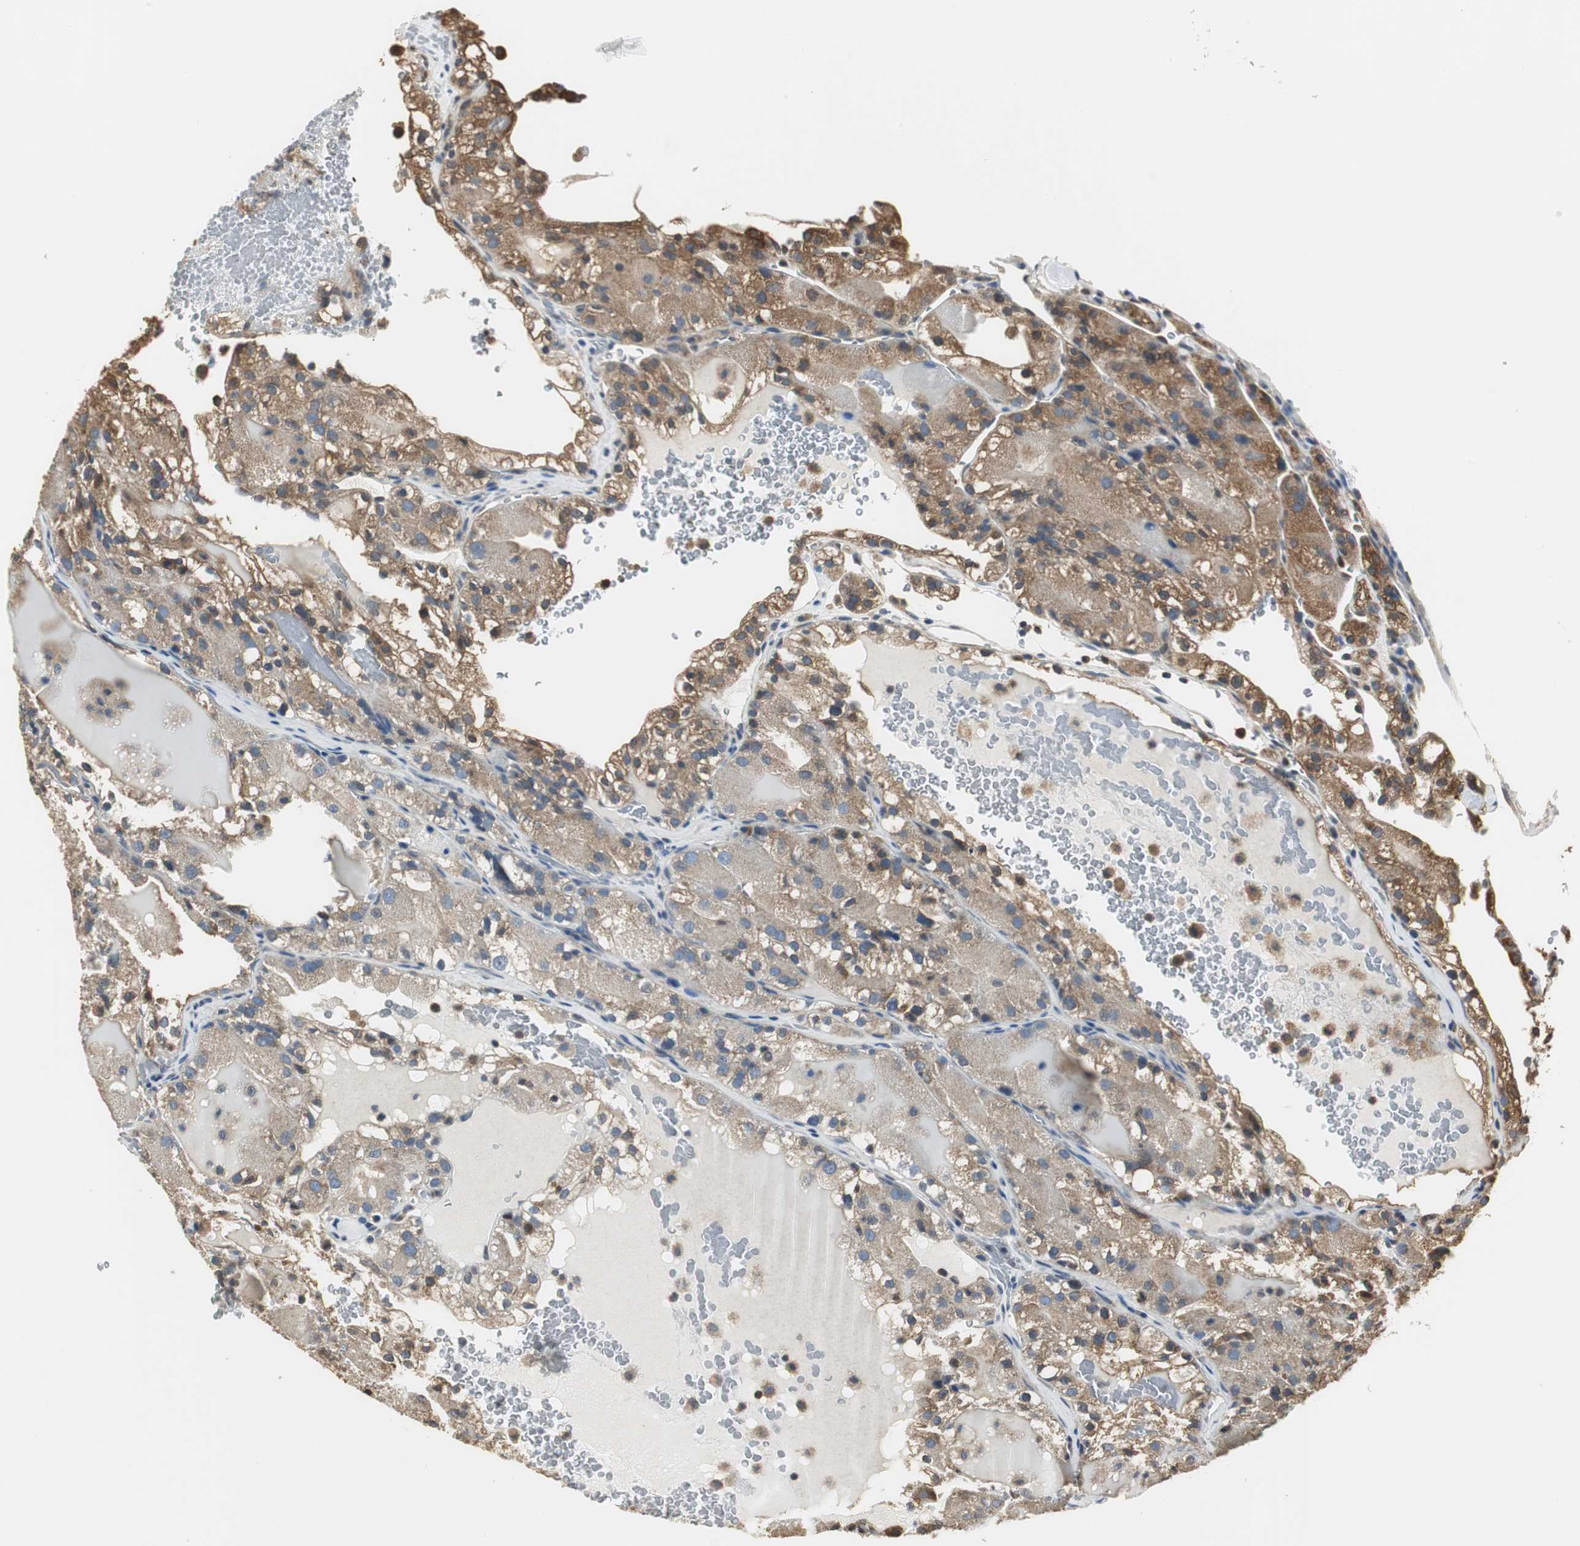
{"staining": {"intensity": "moderate", "quantity": ">75%", "location": "cytoplasmic/membranous"}, "tissue": "renal cancer", "cell_type": "Tumor cells", "image_type": "cancer", "snomed": [{"axis": "morphology", "description": "Normal tissue, NOS"}, {"axis": "morphology", "description": "Adenocarcinoma, NOS"}, {"axis": "topography", "description": "Kidney"}], "caption": "DAB immunohistochemical staining of renal adenocarcinoma exhibits moderate cytoplasmic/membranous protein expression in approximately >75% of tumor cells.", "gene": "CCT5", "patient": {"sex": "male", "age": 61}}